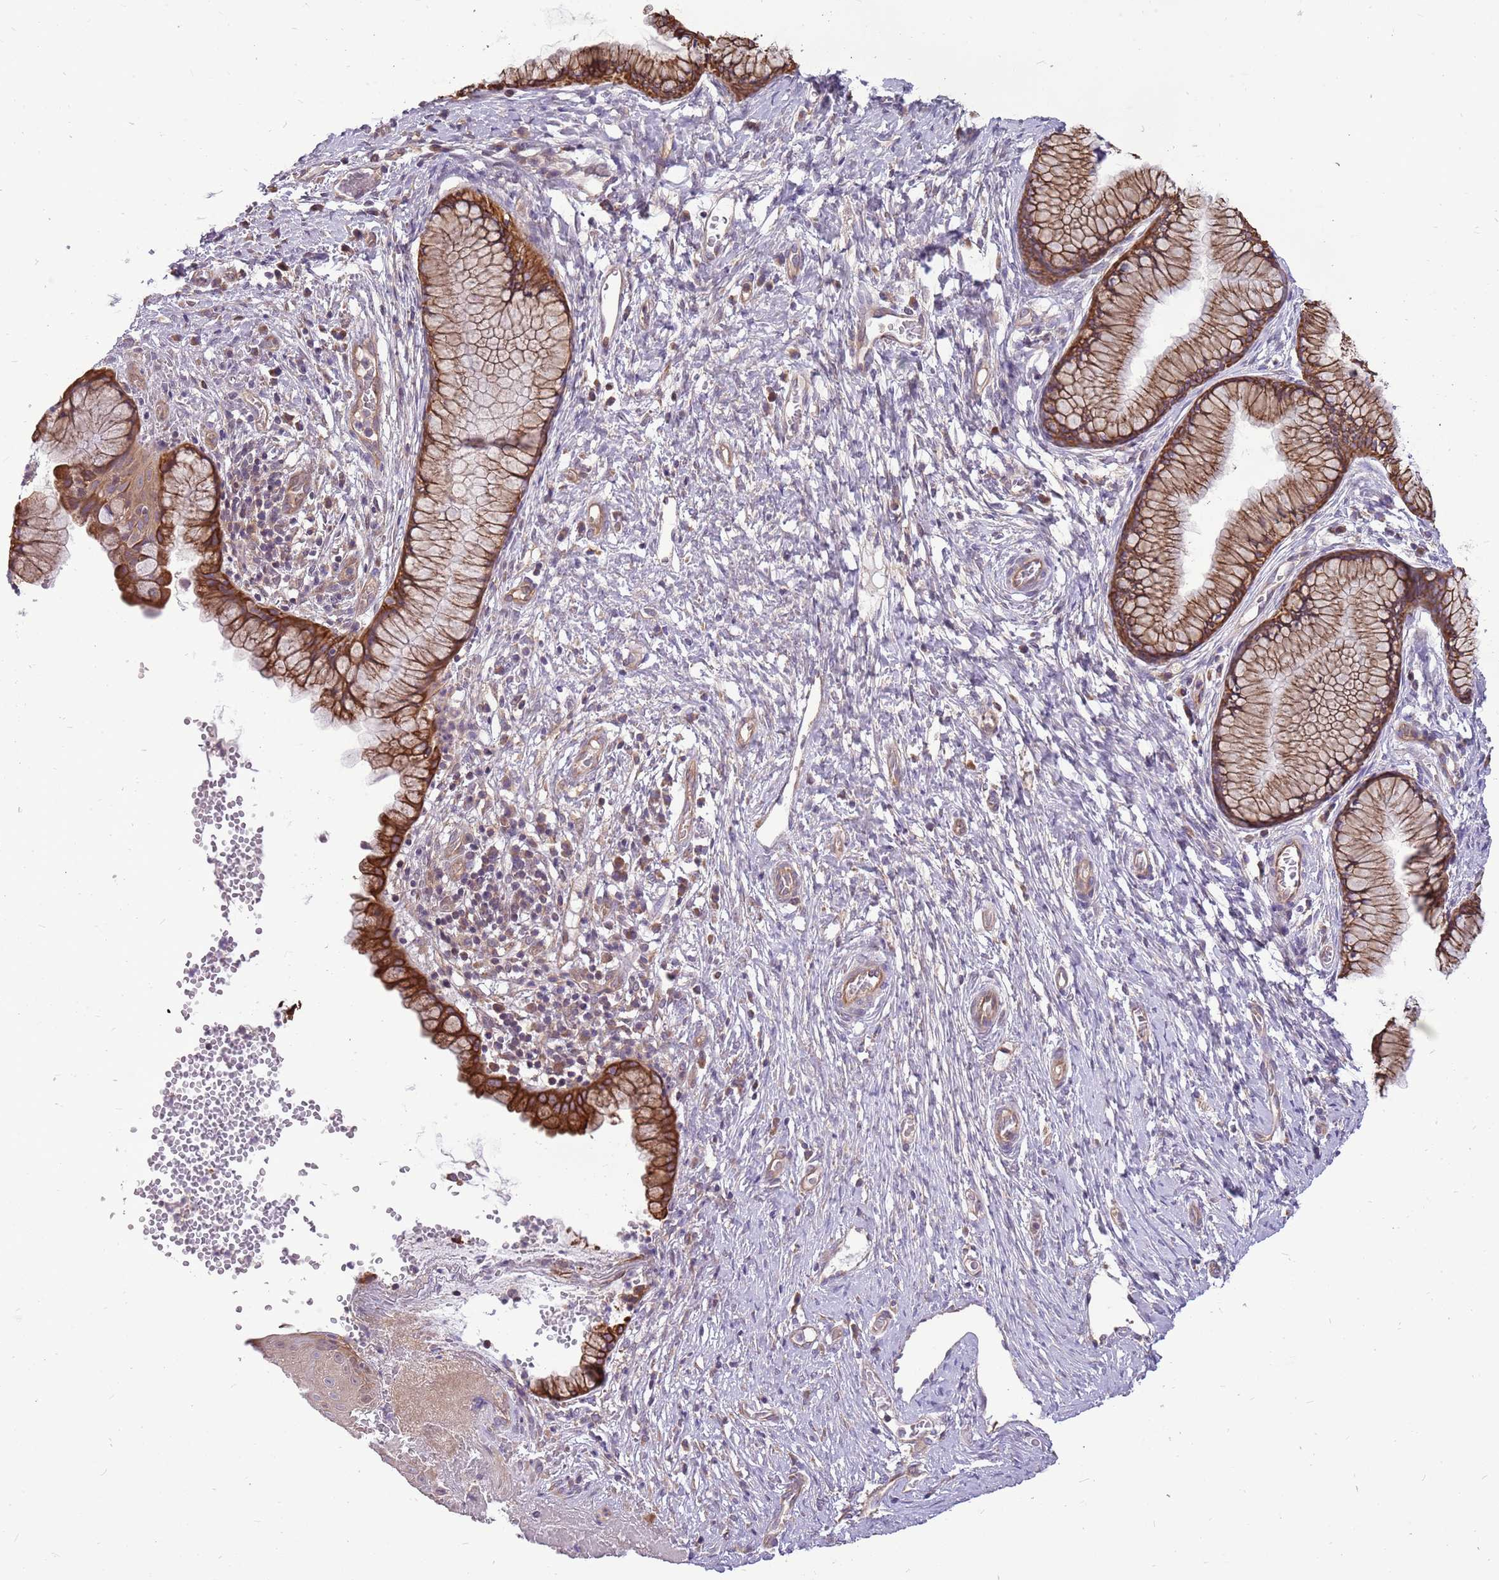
{"staining": {"intensity": "strong", "quantity": ">75%", "location": "cytoplasmic/membranous"}, "tissue": "cervix", "cell_type": "Glandular cells", "image_type": "normal", "snomed": [{"axis": "morphology", "description": "Normal tissue, NOS"}, {"axis": "topography", "description": "Cervix"}], "caption": "The image demonstrates a brown stain indicating the presence of a protein in the cytoplasmic/membranous of glandular cells in cervix.", "gene": "WASHC4", "patient": {"sex": "female", "age": 42}}